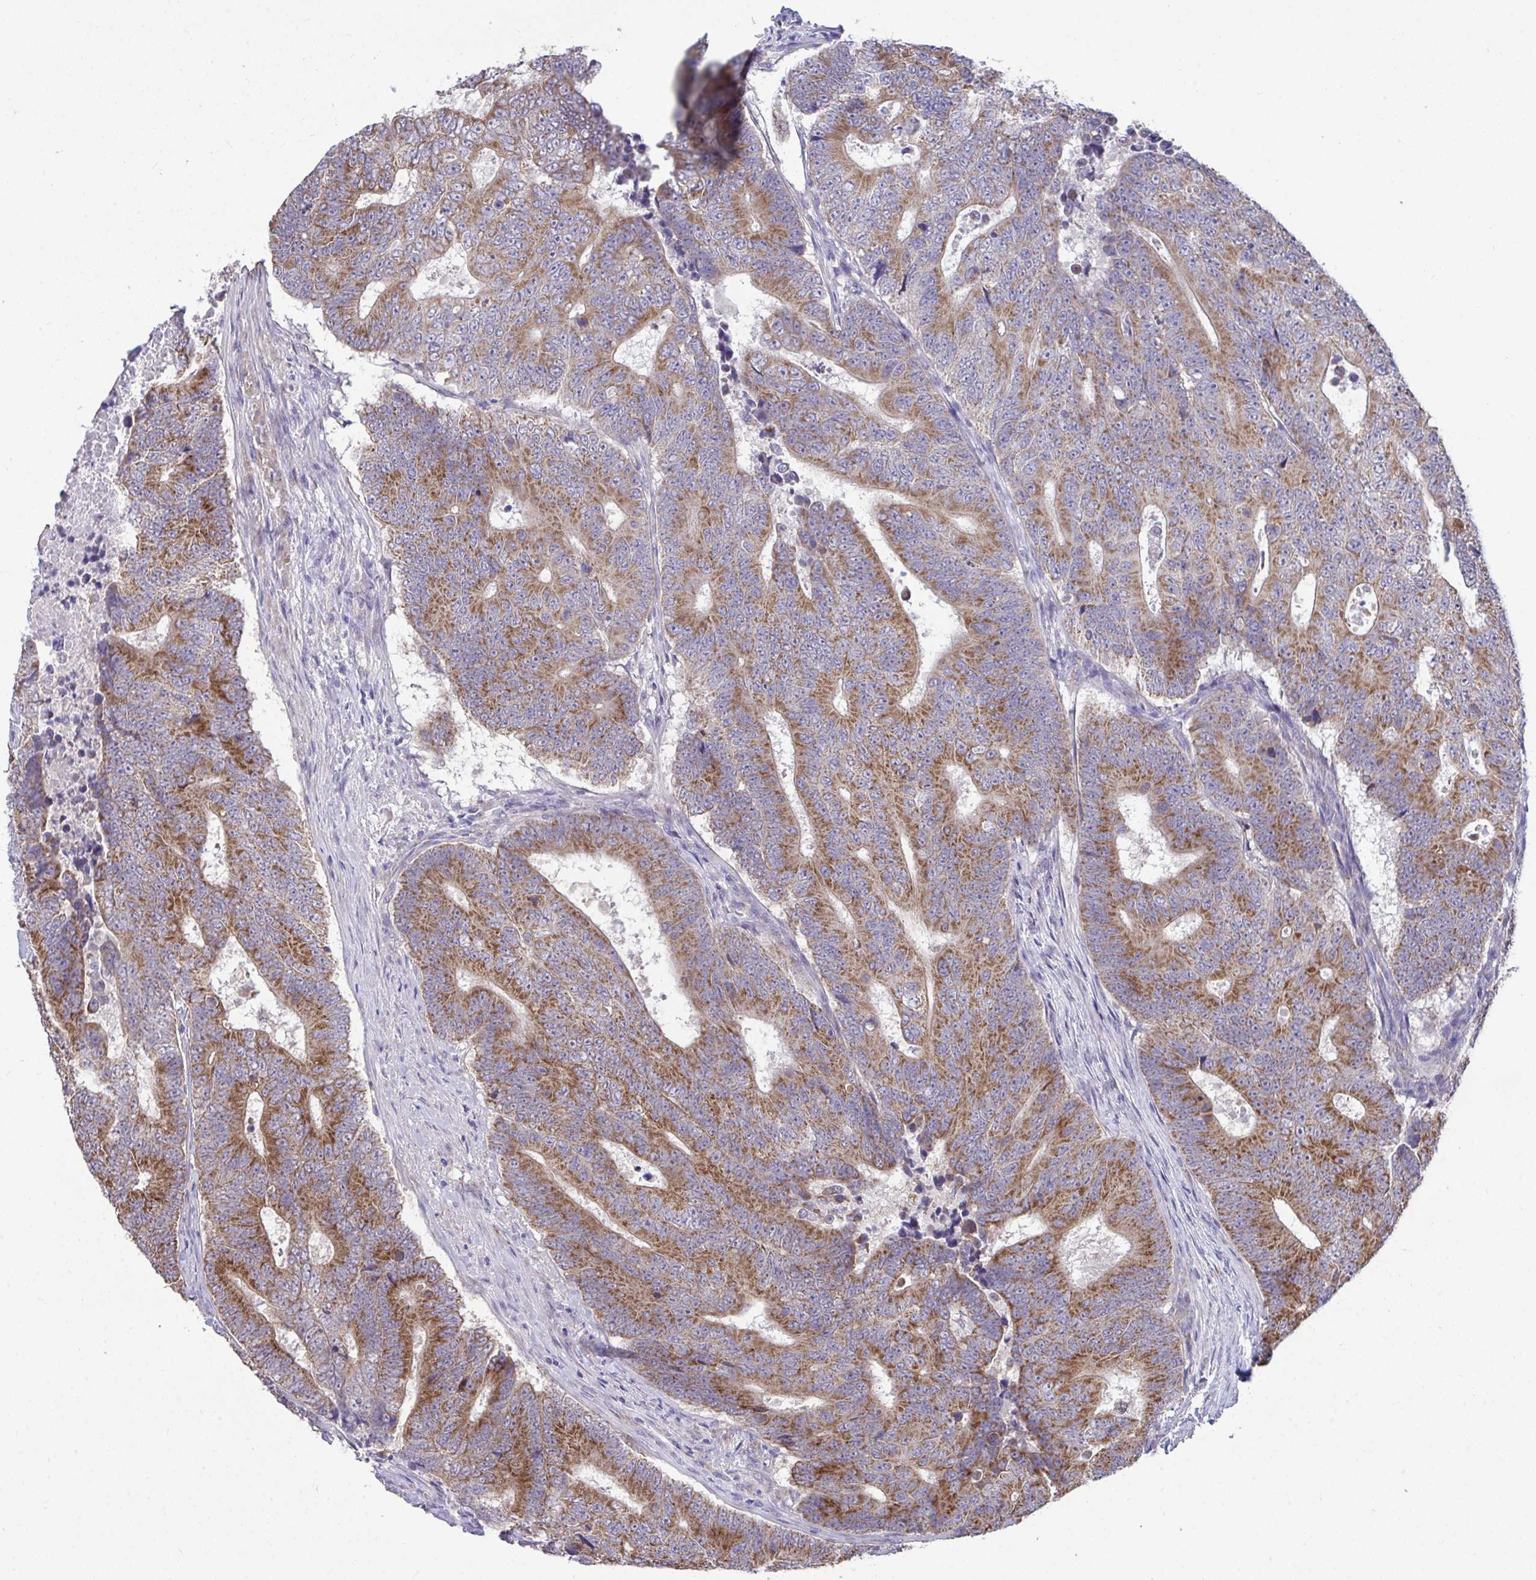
{"staining": {"intensity": "moderate", "quantity": ">75%", "location": "cytoplasmic/membranous"}, "tissue": "colorectal cancer", "cell_type": "Tumor cells", "image_type": "cancer", "snomed": [{"axis": "morphology", "description": "Adenocarcinoma, NOS"}, {"axis": "topography", "description": "Colon"}], "caption": "There is medium levels of moderate cytoplasmic/membranous expression in tumor cells of colorectal cancer (adenocarcinoma), as demonstrated by immunohistochemical staining (brown color).", "gene": "SARS2", "patient": {"sex": "female", "age": 48}}